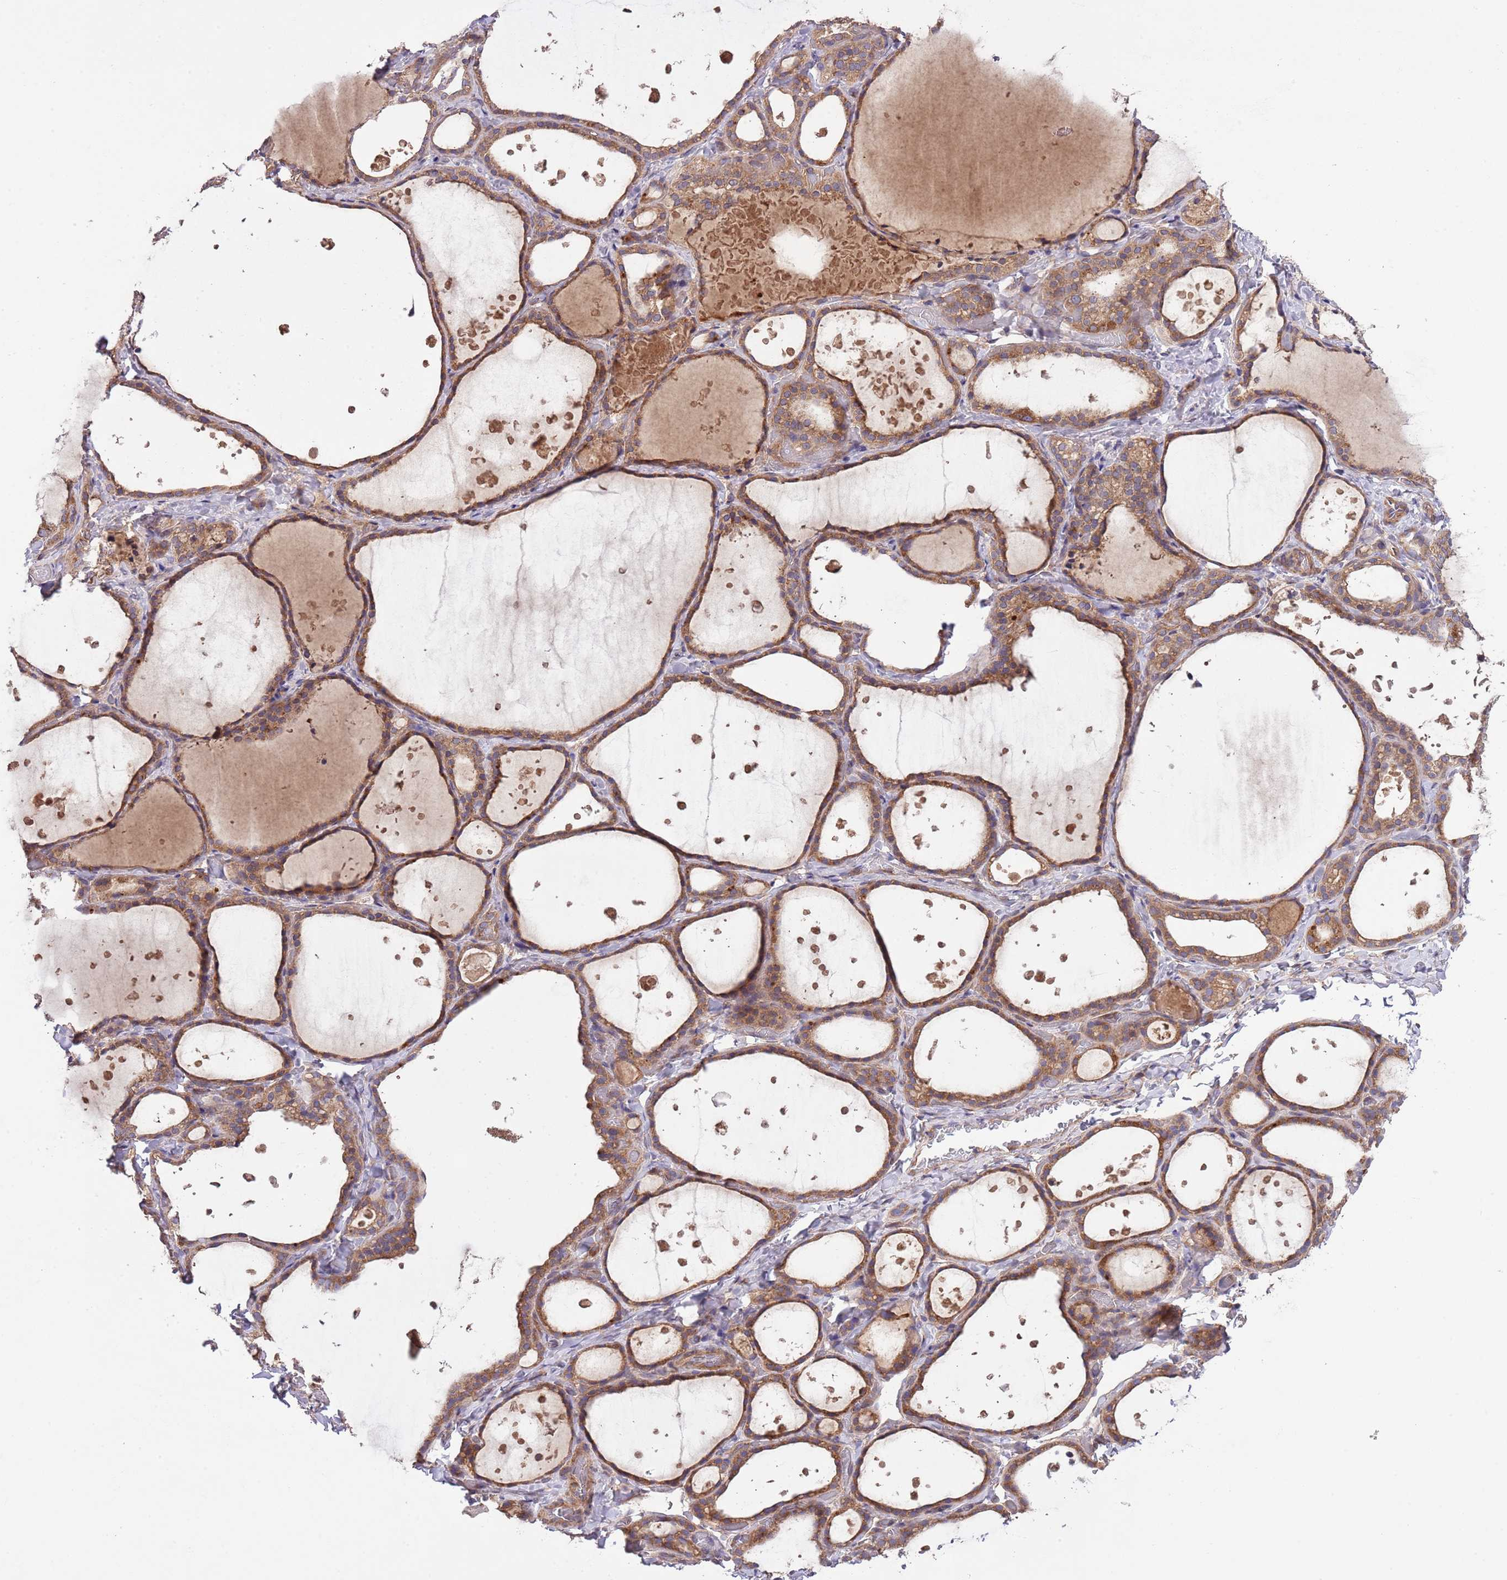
{"staining": {"intensity": "moderate", "quantity": ">75%", "location": "cytoplasmic/membranous"}, "tissue": "thyroid gland", "cell_type": "Glandular cells", "image_type": "normal", "snomed": [{"axis": "morphology", "description": "Normal tissue, NOS"}, {"axis": "topography", "description": "Thyroid gland"}], "caption": "Moderate cytoplasmic/membranous staining for a protein is seen in approximately >75% of glandular cells of benign thyroid gland using immunohistochemistry.", "gene": "MFNG", "patient": {"sex": "female", "age": 44}}